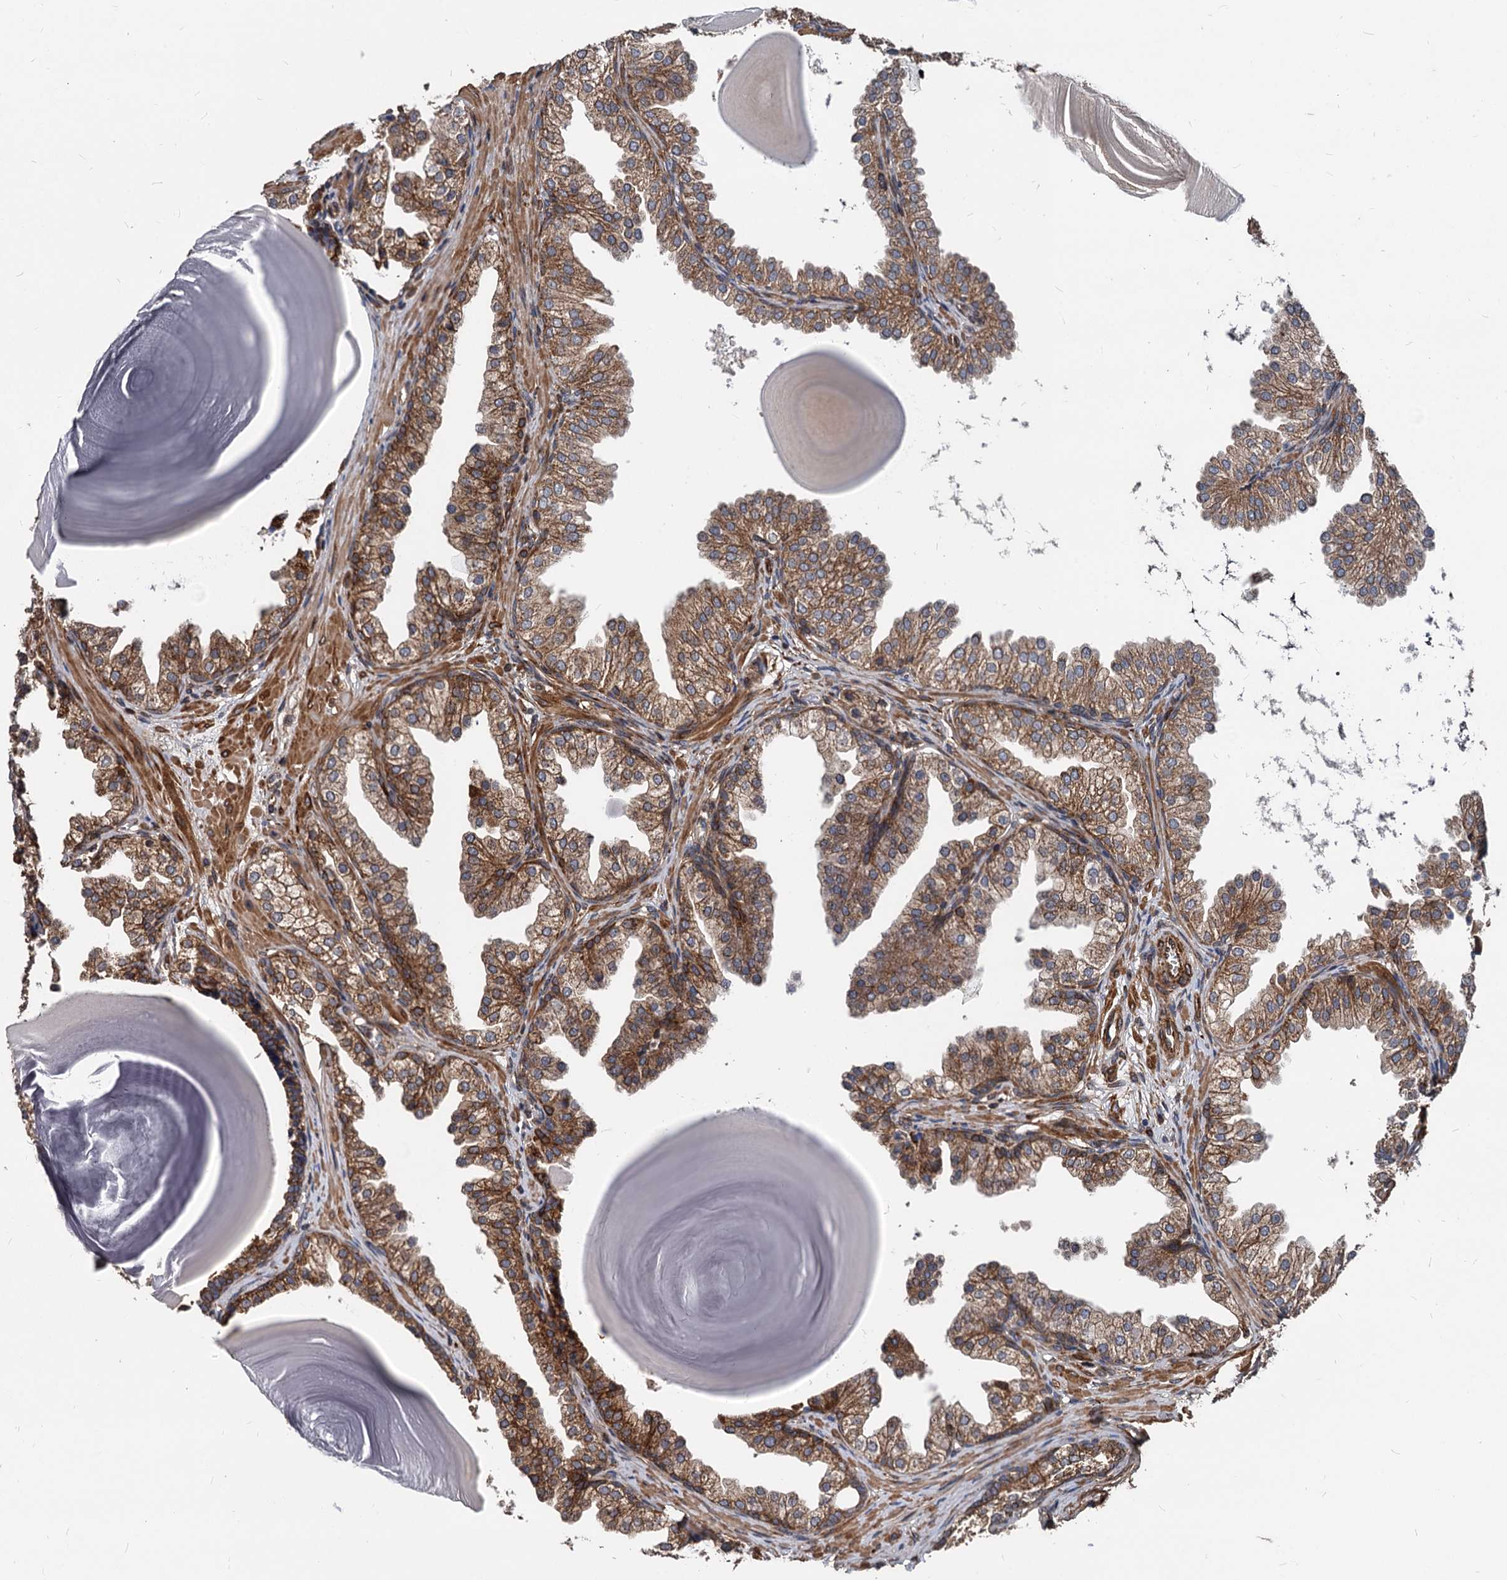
{"staining": {"intensity": "strong", "quantity": ">75%", "location": "cytoplasmic/membranous"}, "tissue": "prostate", "cell_type": "Glandular cells", "image_type": "normal", "snomed": [{"axis": "morphology", "description": "Normal tissue, NOS"}, {"axis": "topography", "description": "Prostate"}], "caption": "A histopathology image showing strong cytoplasmic/membranous expression in approximately >75% of glandular cells in benign prostate, as visualized by brown immunohistochemical staining.", "gene": "STIM1", "patient": {"sex": "male", "age": 48}}